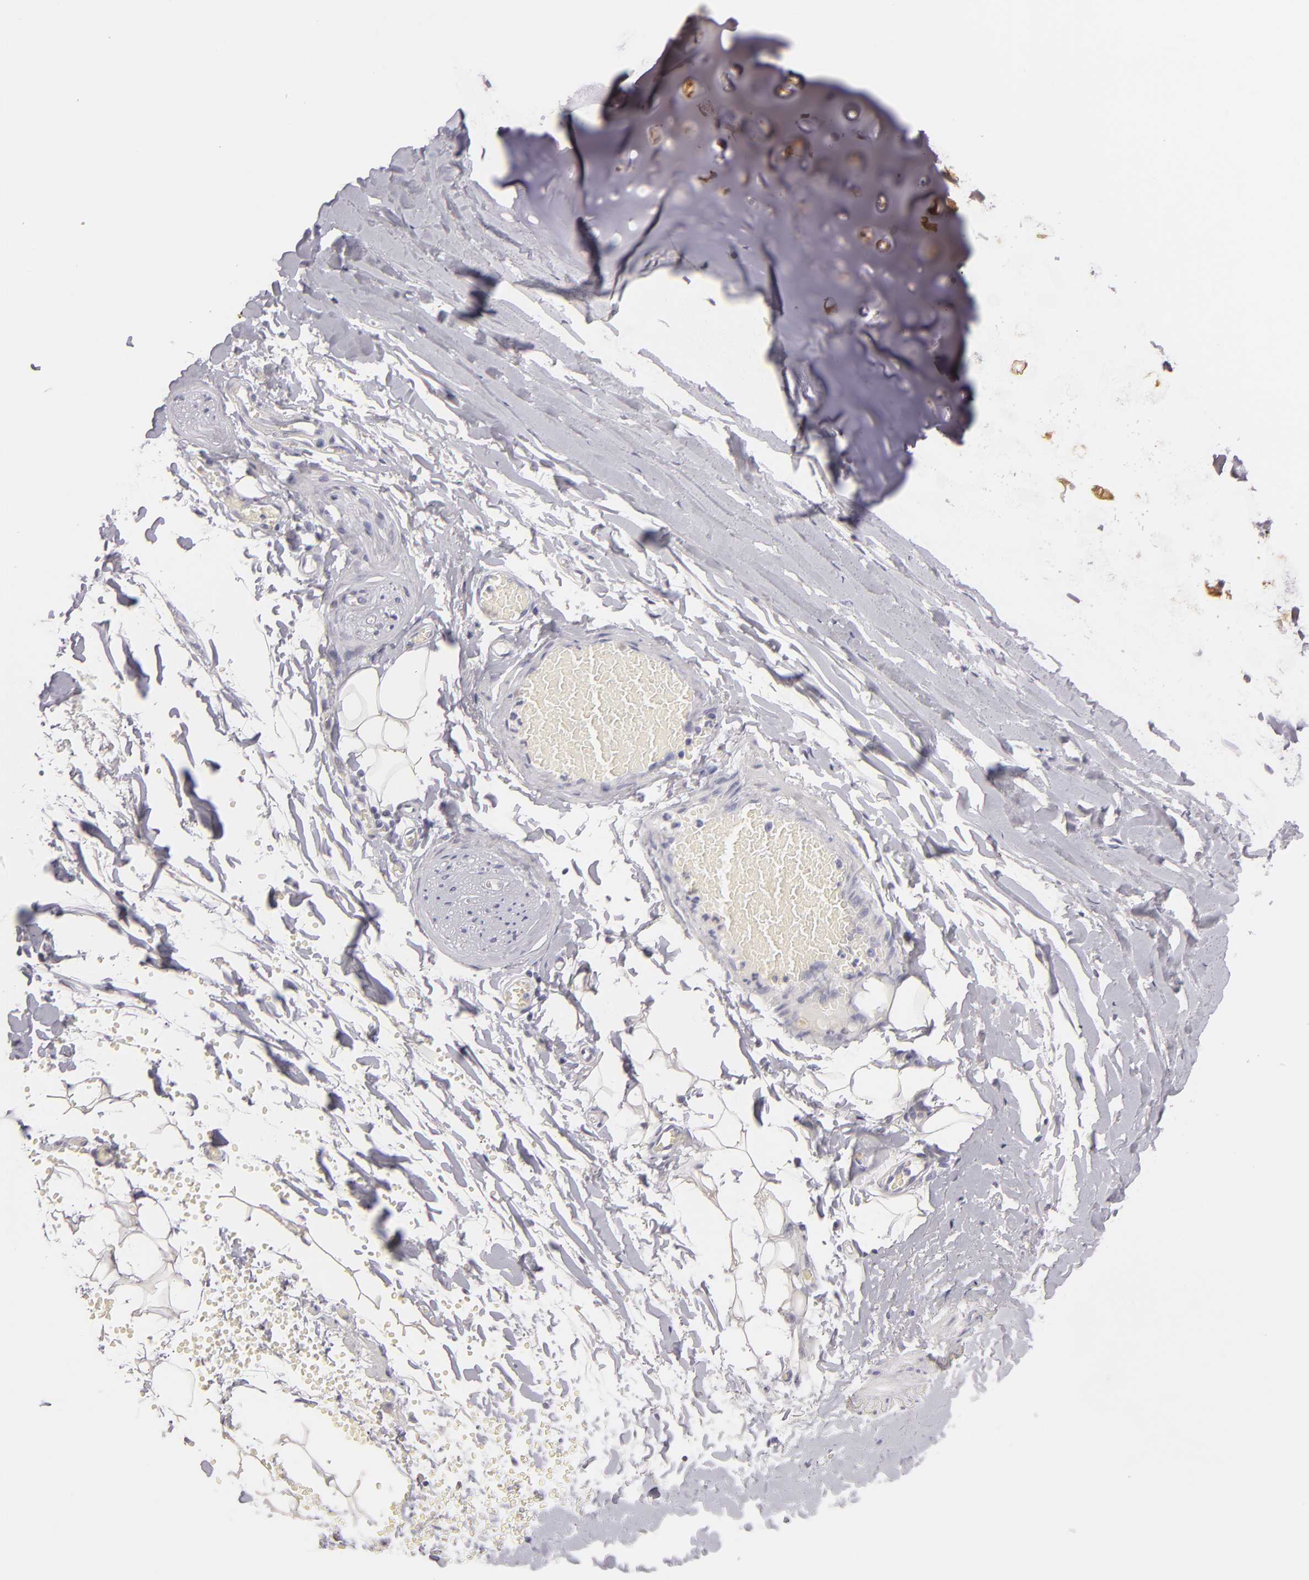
{"staining": {"intensity": "negative", "quantity": "none", "location": "none"}, "tissue": "adipose tissue", "cell_type": "Adipocytes", "image_type": "normal", "snomed": [{"axis": "morphology", "description": "Normal tissue, NOS"}, {"axis": "topography", "description": "Bronchus"}, {"axis": "topography", "description": "Lung"}], "caption": "Immunohistochemistry (IHC) micrograph of unremarkable human adipose tissue stained for a protein (brown), which displays no staining in adipocytes. (Stains: DAB (3,3'-diaminobenzidine) IHC with hematoxylin counter stain, Microscopy: brightfield microscopy at high magnification).", "gene": "TNNC1", "patient": {"sex": "female", "age": 56}}